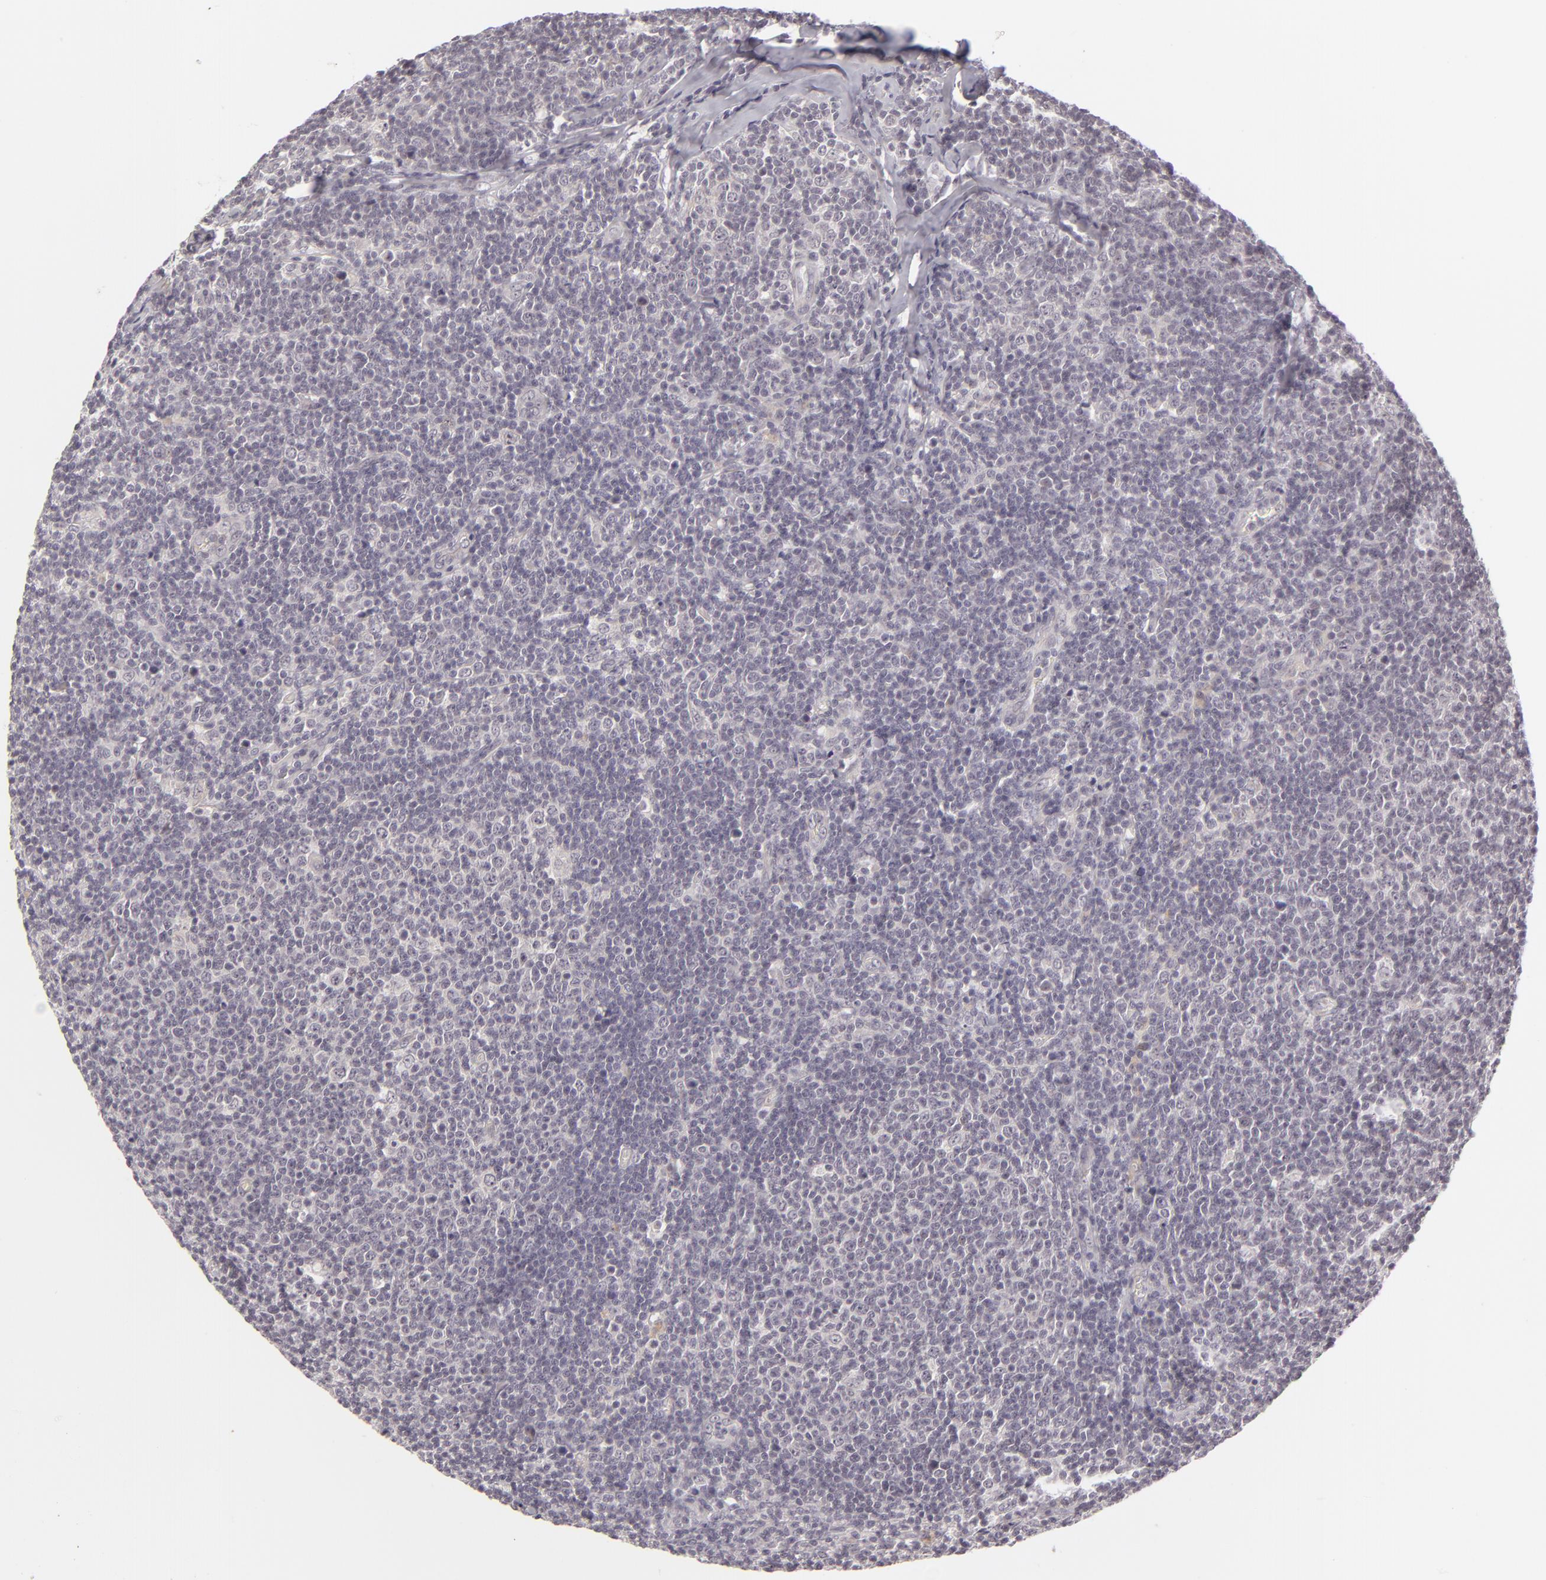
{"staining": {"intensity": "negative", "quantity": "none", "location": "none"}, "tissue": "lymphoma", "cell_type": "Tumor cells", "image_type": "cancer", "snomed": [{"axis": "morphology", "description": "Malignant lymphoma, non-Hodgkin's type, Low grade"}, {"axis": "topography", "description": "Lymph node"}], "caption": "A histopathology image of low-grade malignant lymphoma, non-Hodgkin's type stained for a protein reveals no brown staining in tumor cells. The staining was performed using DAB to visualize the protein expression in brown, while the nuclei were stained in blue with hematoxylin (Magnification: 20x).", "gene": "DLG3", "patient": {"sex": "male", "age": 74}}